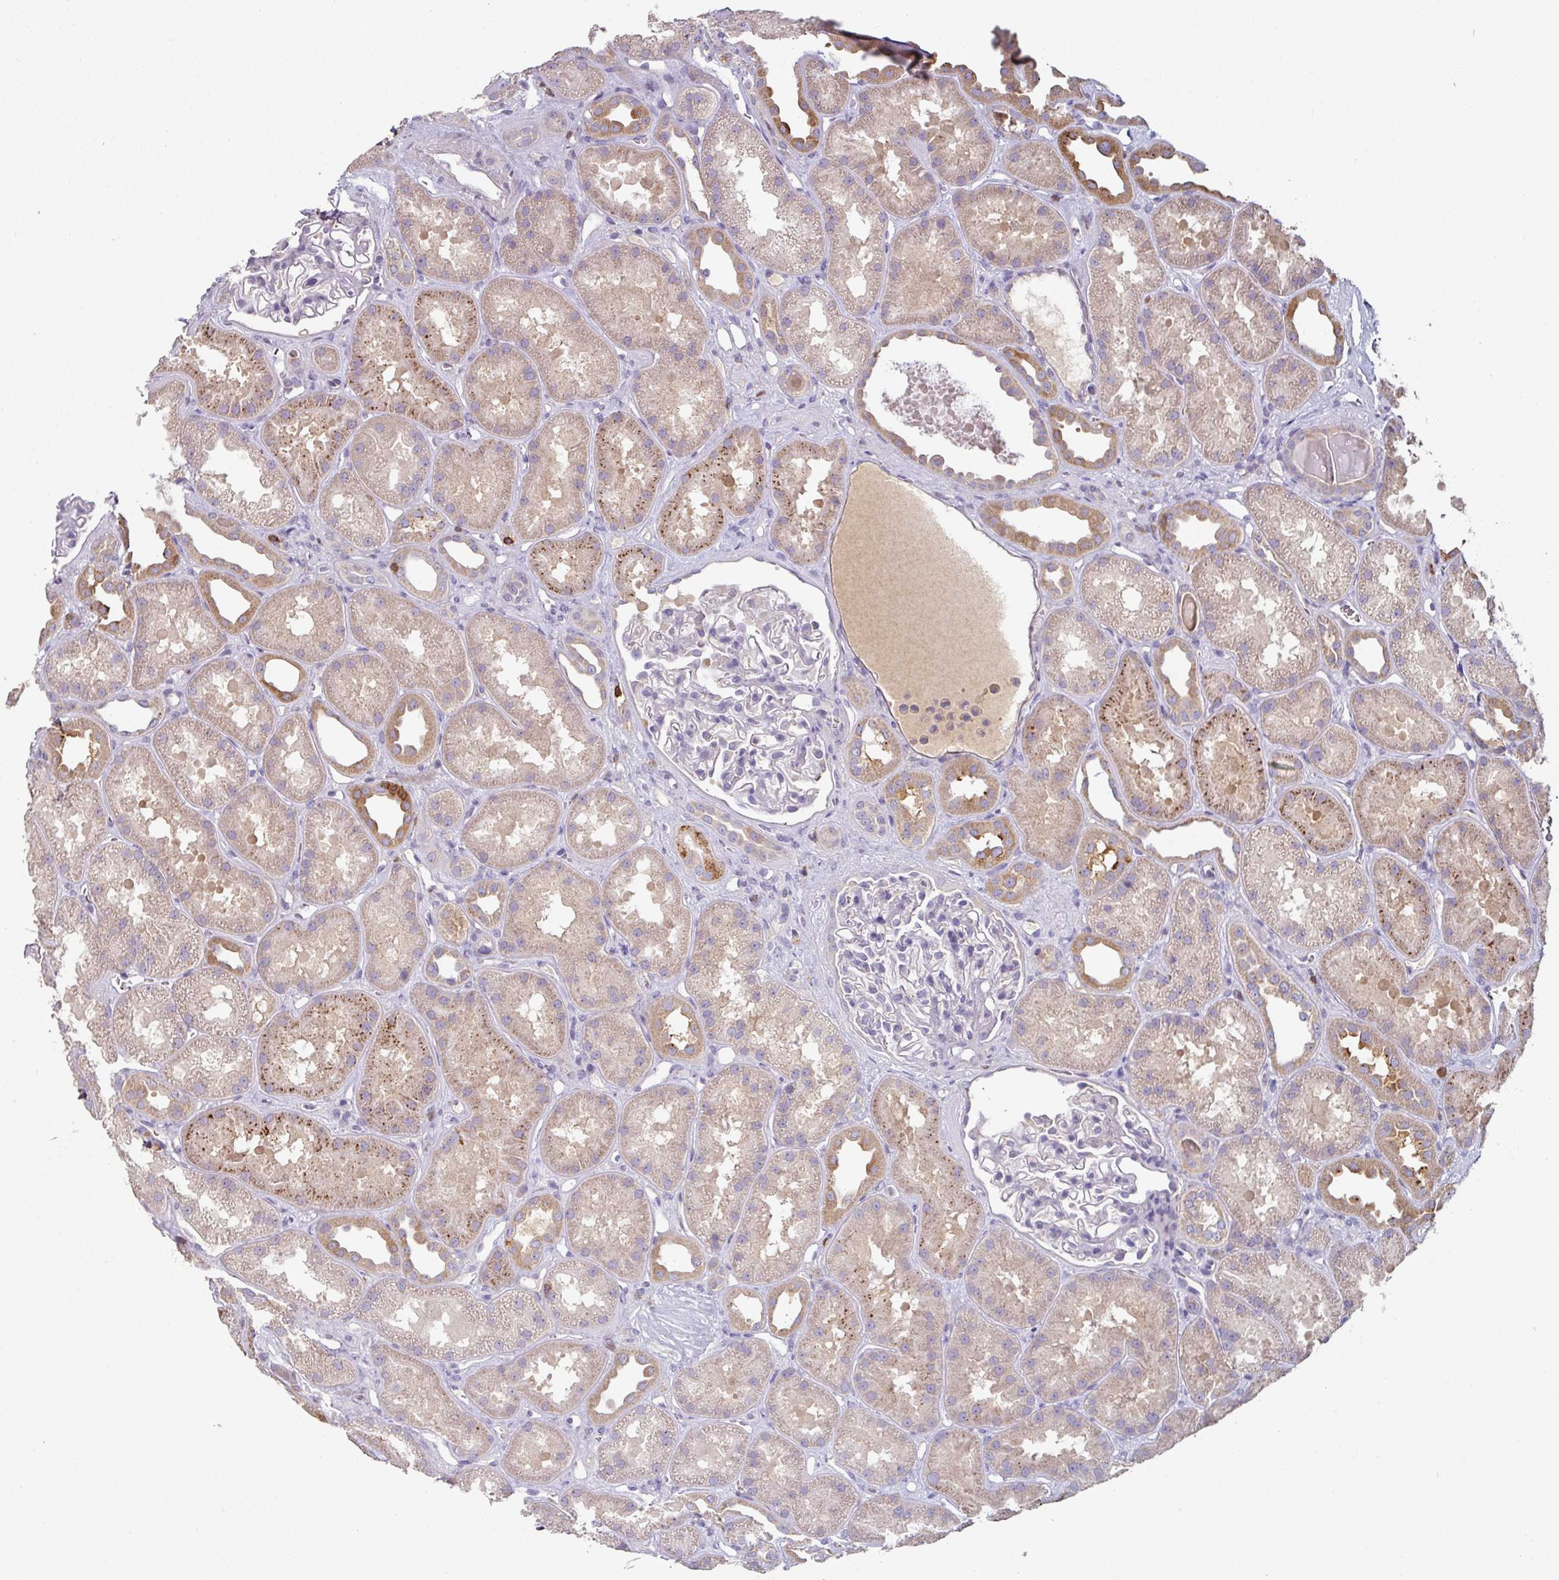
{"staining": {"intensity": "negative", "quantity": "none", "location": "none"}, "tissue": "kidney", "cell_type": "Cells in glomeruli", "image_type": "normal", "snomed": [{"axis": "morphology", "description": "Normal tissue, NOS"}, {"axis": "topography", "description": "Kidney"}], "caption": "An image of kidney stained for a protein shows no brown staining in cells in glomeruli.", "gene": "CD3G", "patient": {"sex": "male", "age": 61}}